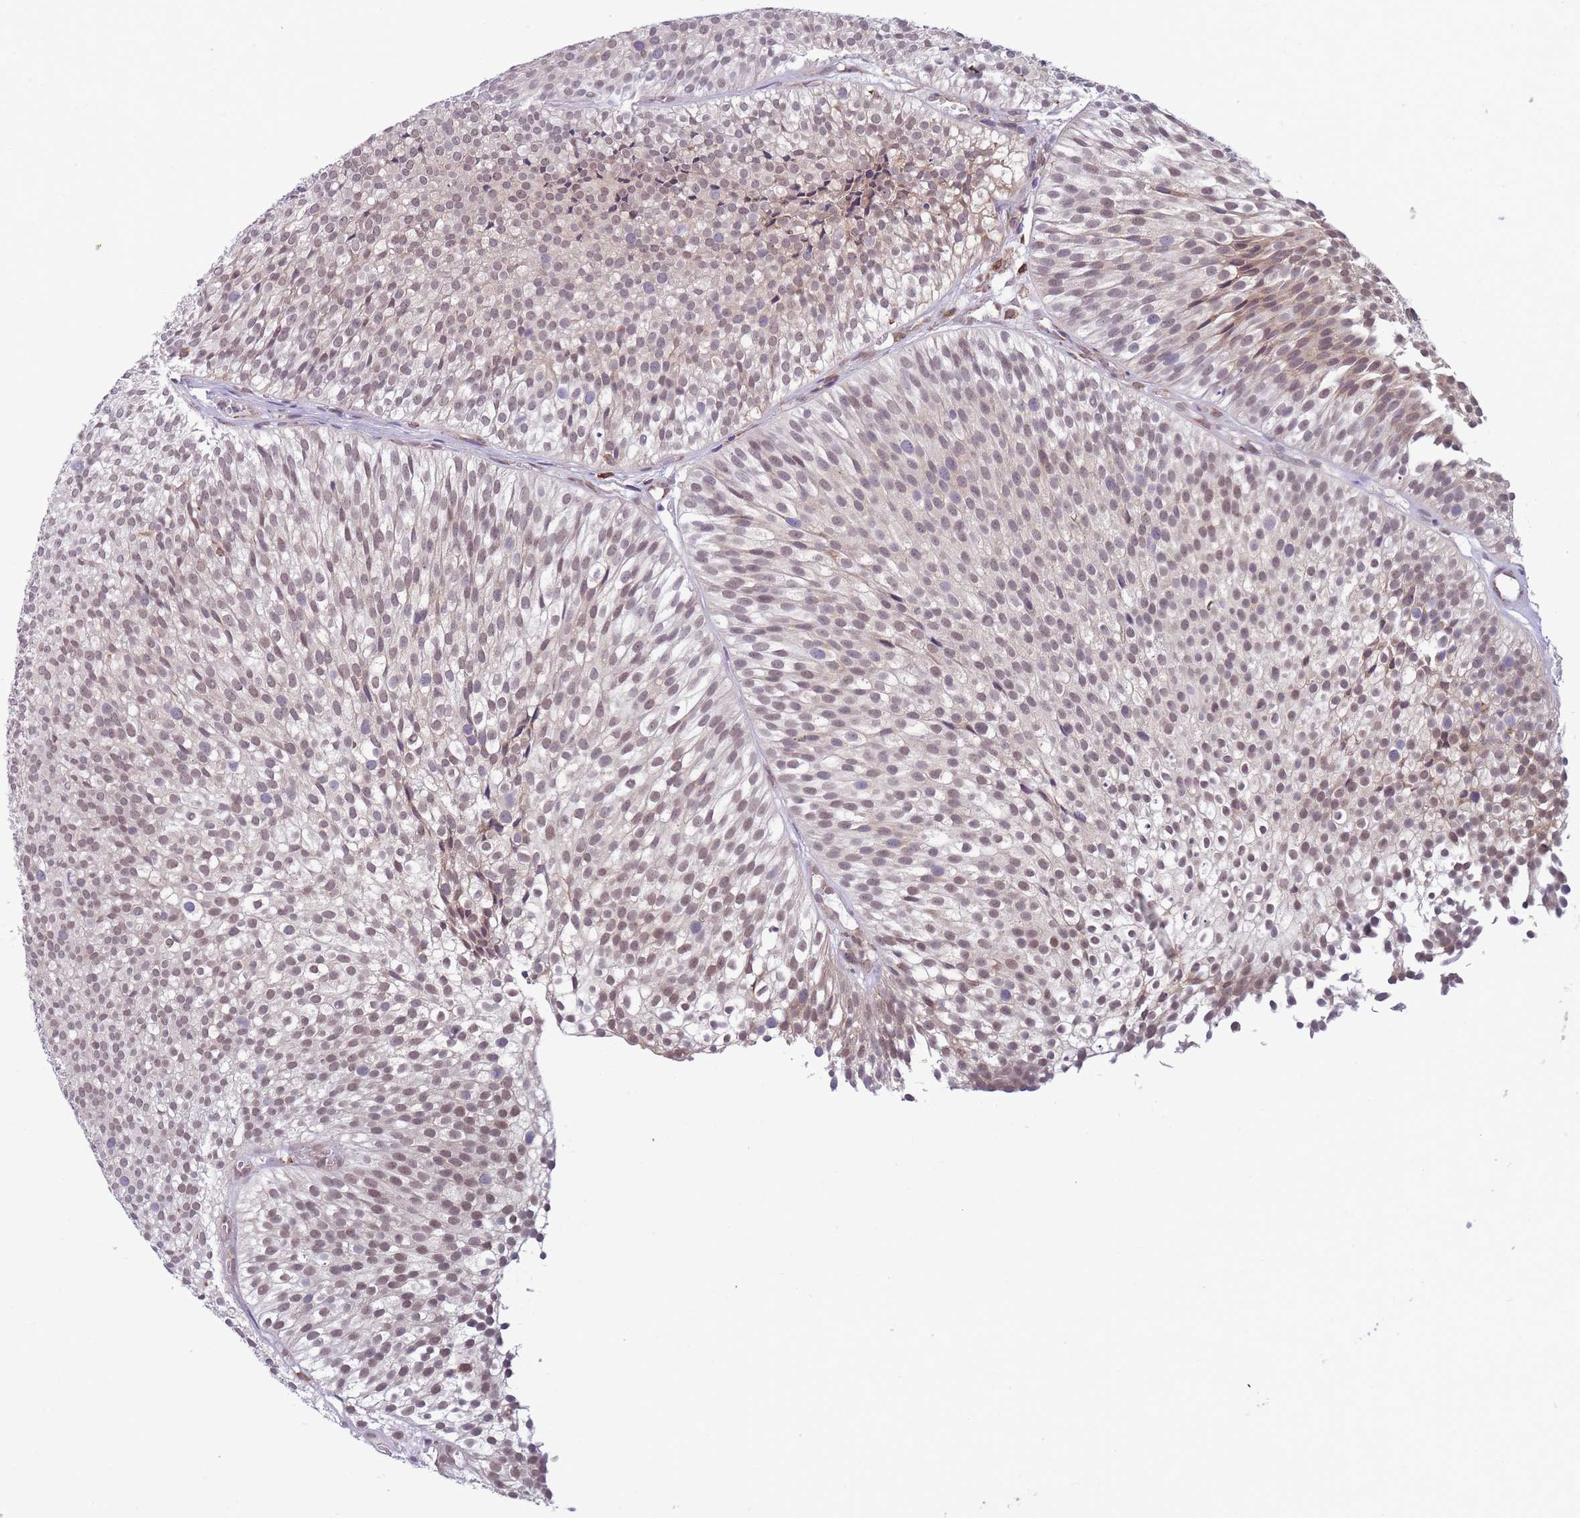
{"staining": {"intensity": "weak", "quantity": "25%-75%", "location": "cytoplasmic/membranous,nuclear"}, "tissue": "urothelial cancer", "cell_type": "Tumor cells", "image_type": "cancer", "snomed": [{"axis": "morphology", "description": "Urothelial carcinoma, Low grade"}, {"axis": "topography", "description": "Urinary bladder"}], "caption": "Protein analysis of urothelial cancer tissue reveals weak cytoplasmic/membranous and nuclear expression in about 25%-75% of tumor cells. (DAB IHC with brightfield microscopy, high magnification).", "gene": "TMEM121", "patient": {"sex": "male", "age": 91}}